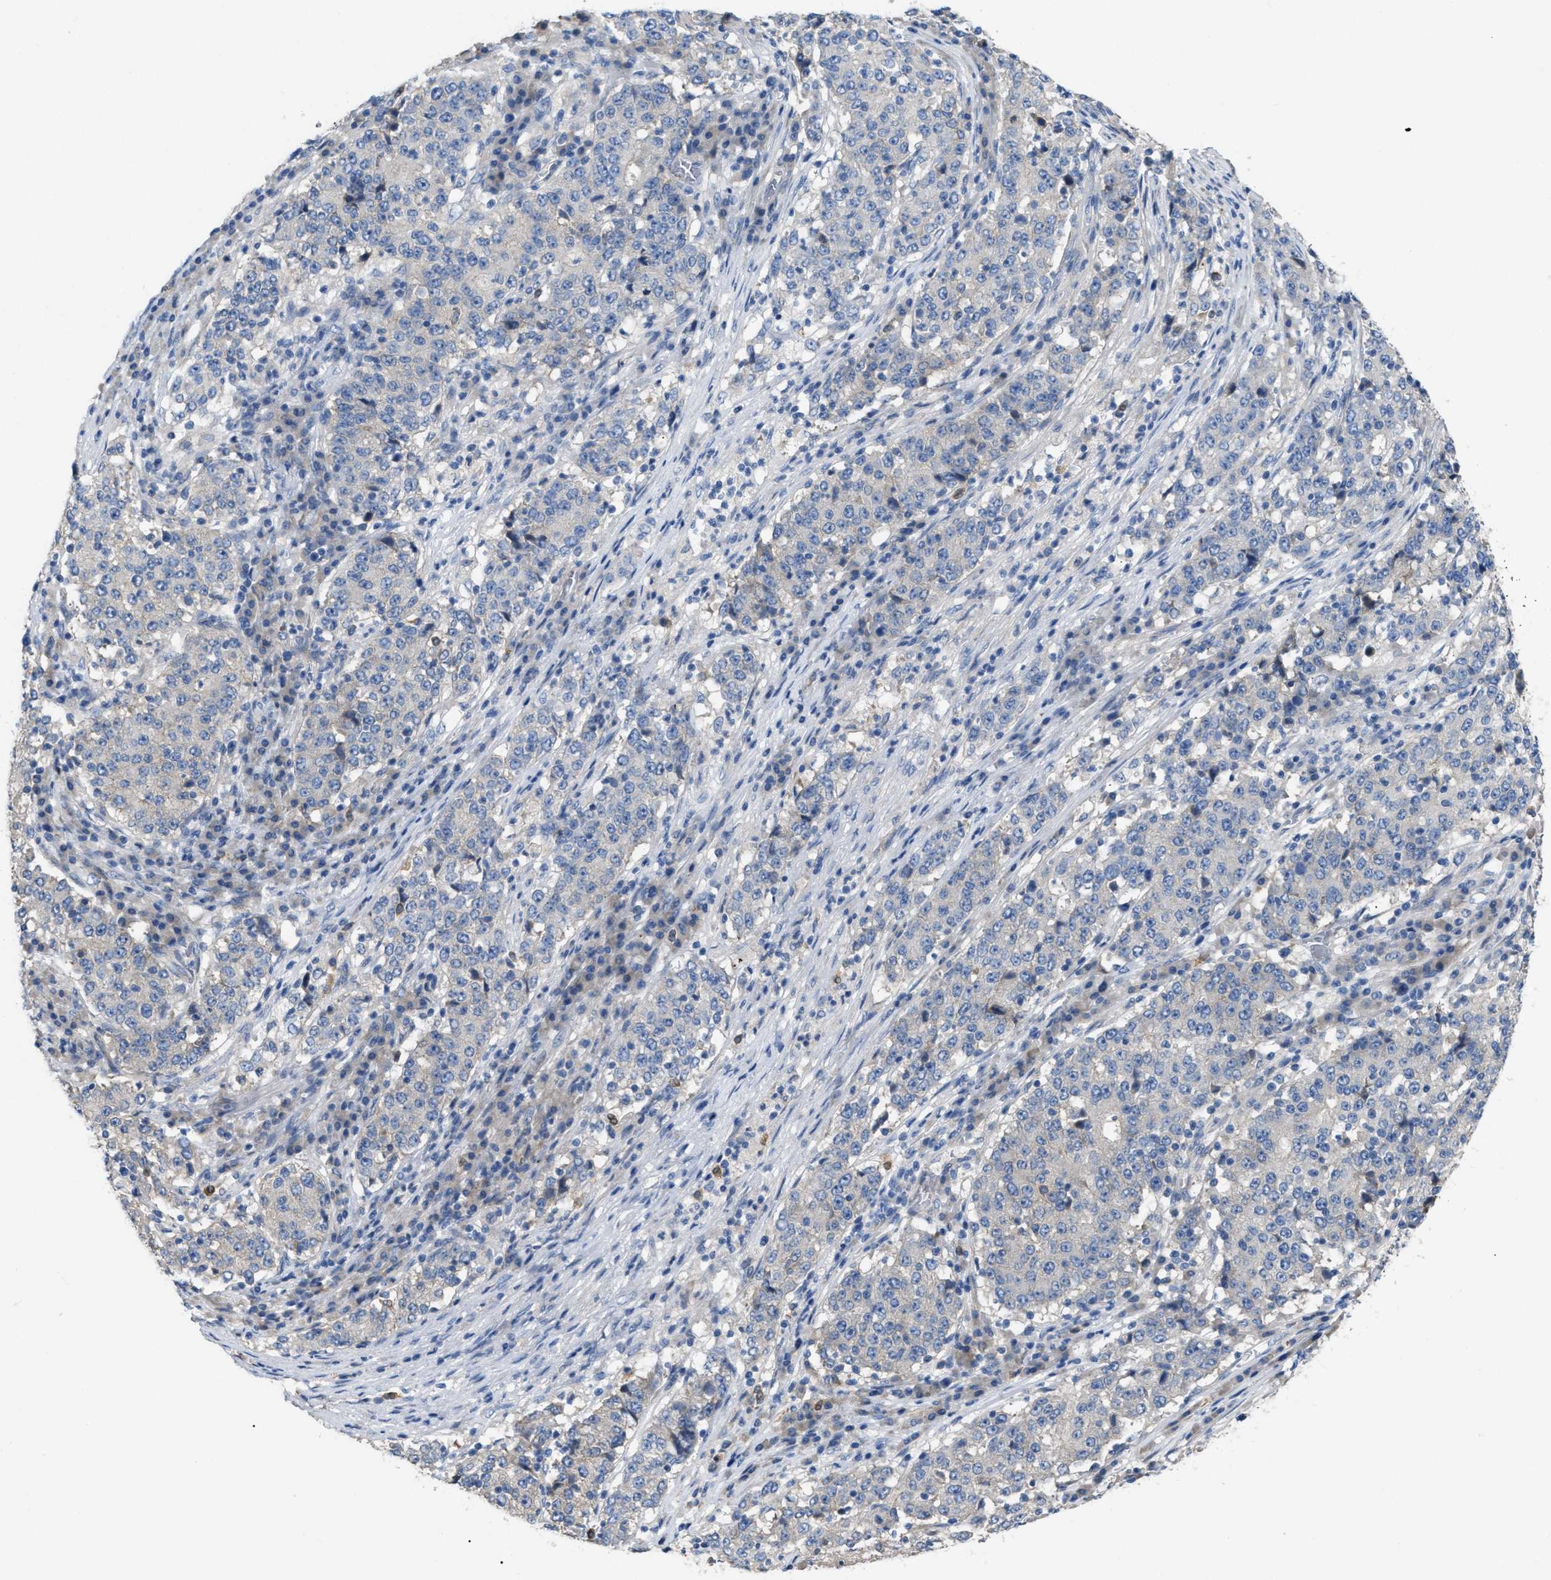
{"staining": {"intensity": "negative", "quantity": "none", "location": "none"}, "tissue": "stomach cancer", "cell_type": "Tumor cells", "image_type": "cancer", "snomed": [{"axis": "morphology", "description": "Adenocarcinoma, NOS"}, {"axis": "topography", "description": "Stomach"}], "caption": "DAB (3,3'-diaminobenzidine) immunohistochemical staining of adenocarcinoma (stomach) displays no significant expression in tumor cells.", "gene": "DHX58", "patient": {"sex": "male", "age": 59}}